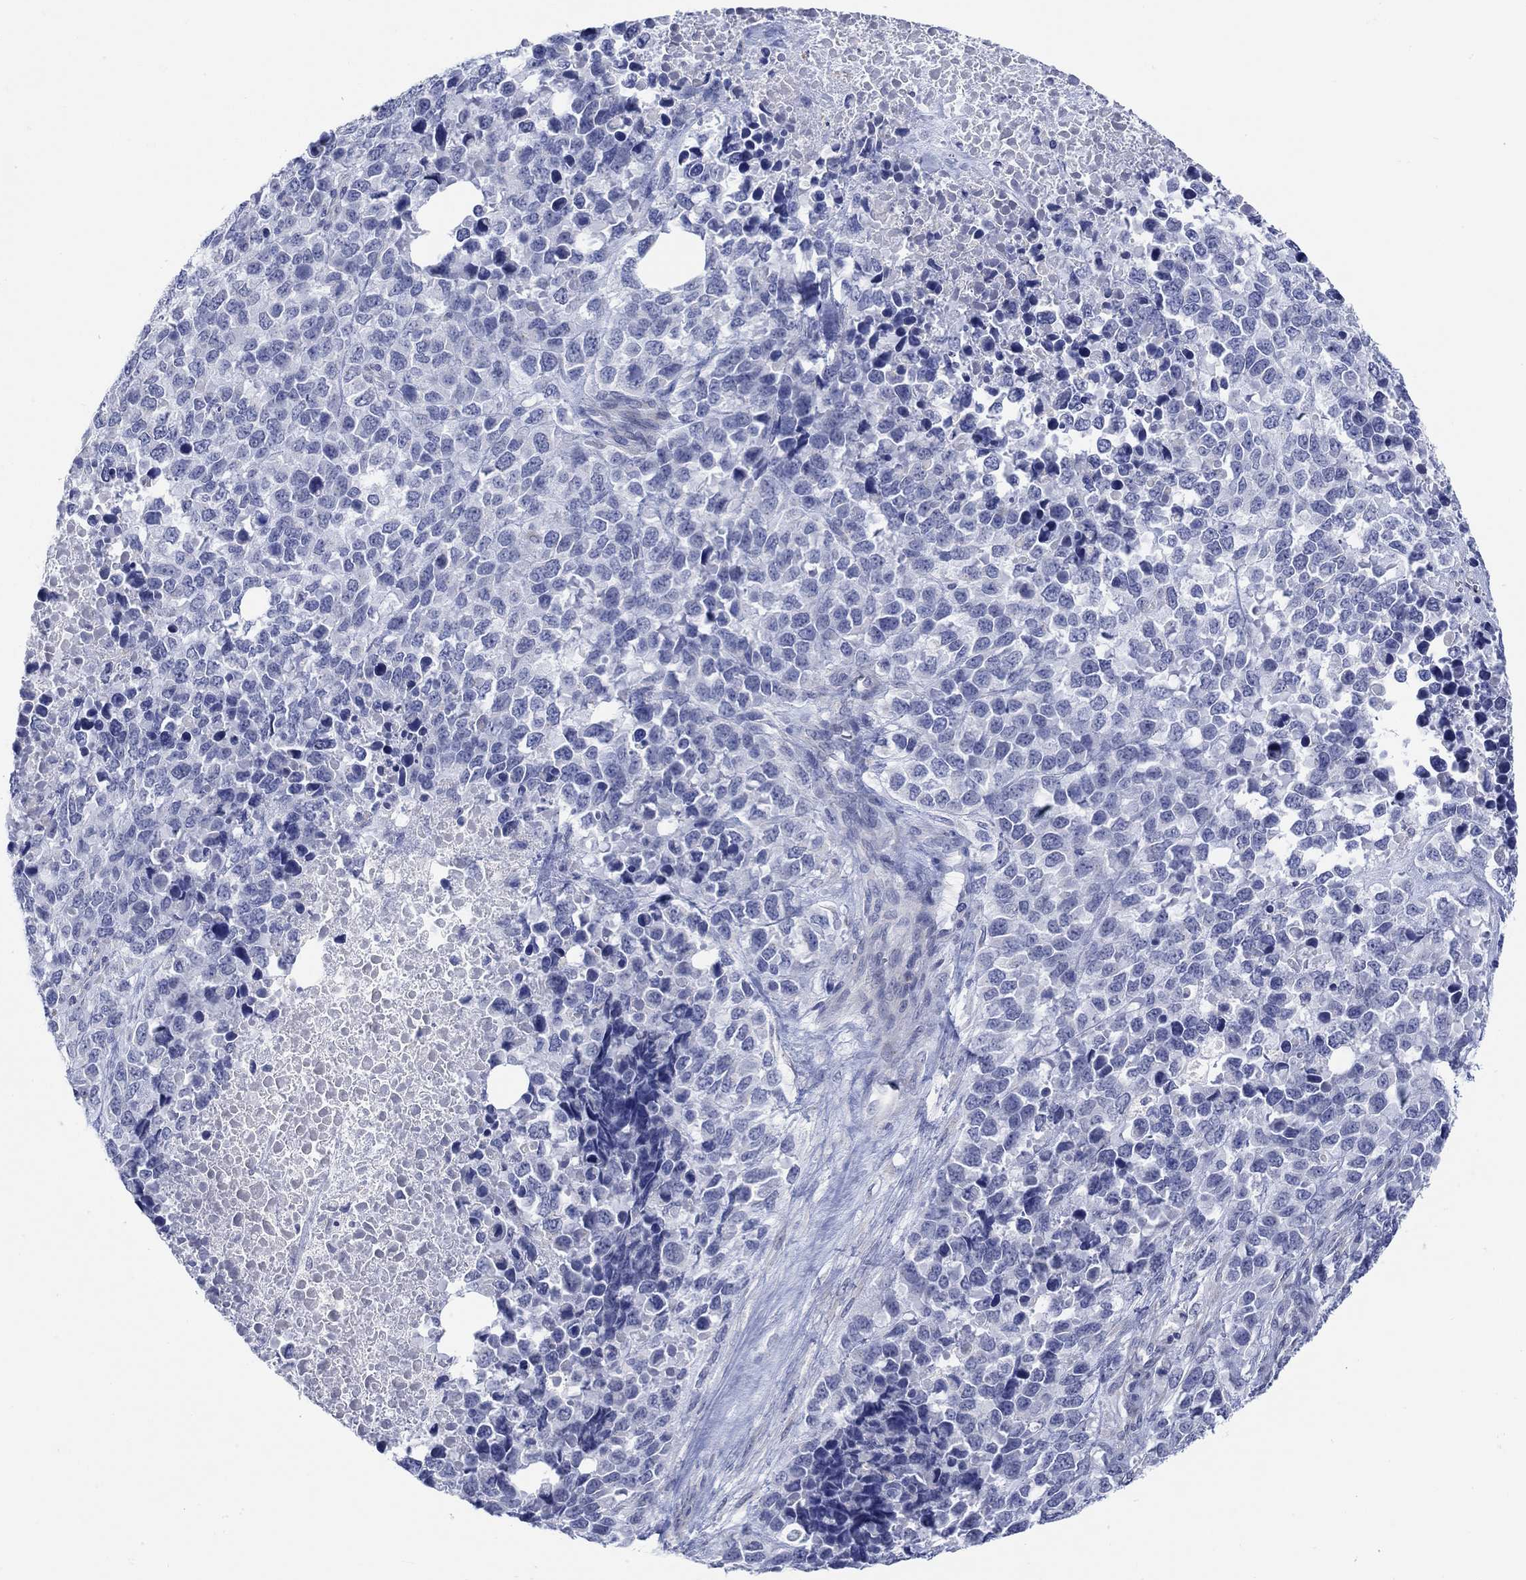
{"staining": {"intensity": "negative", "quantity": "none", "location": "none"}, "tissue": "melanoma", "cell_type": "Tumor cells", "image_type": "cancer", "snomed": [{"axis": "morphology", "description": "Malignant melanoma, Metastatic site"}, {"axis": "topography", "description": "Skin"}], "caption": "This is a photomicrograph of immunohistochemistry staining of melanoma, which shows no positivity in tumor cells. The staining is performed using DAB (3,3'-diaminobenzidine) brown chromogen with nuclei counter-stained in using hematoxylin.", "gene": "KRT222", "patient": {"sex": "male", "age": 84}}